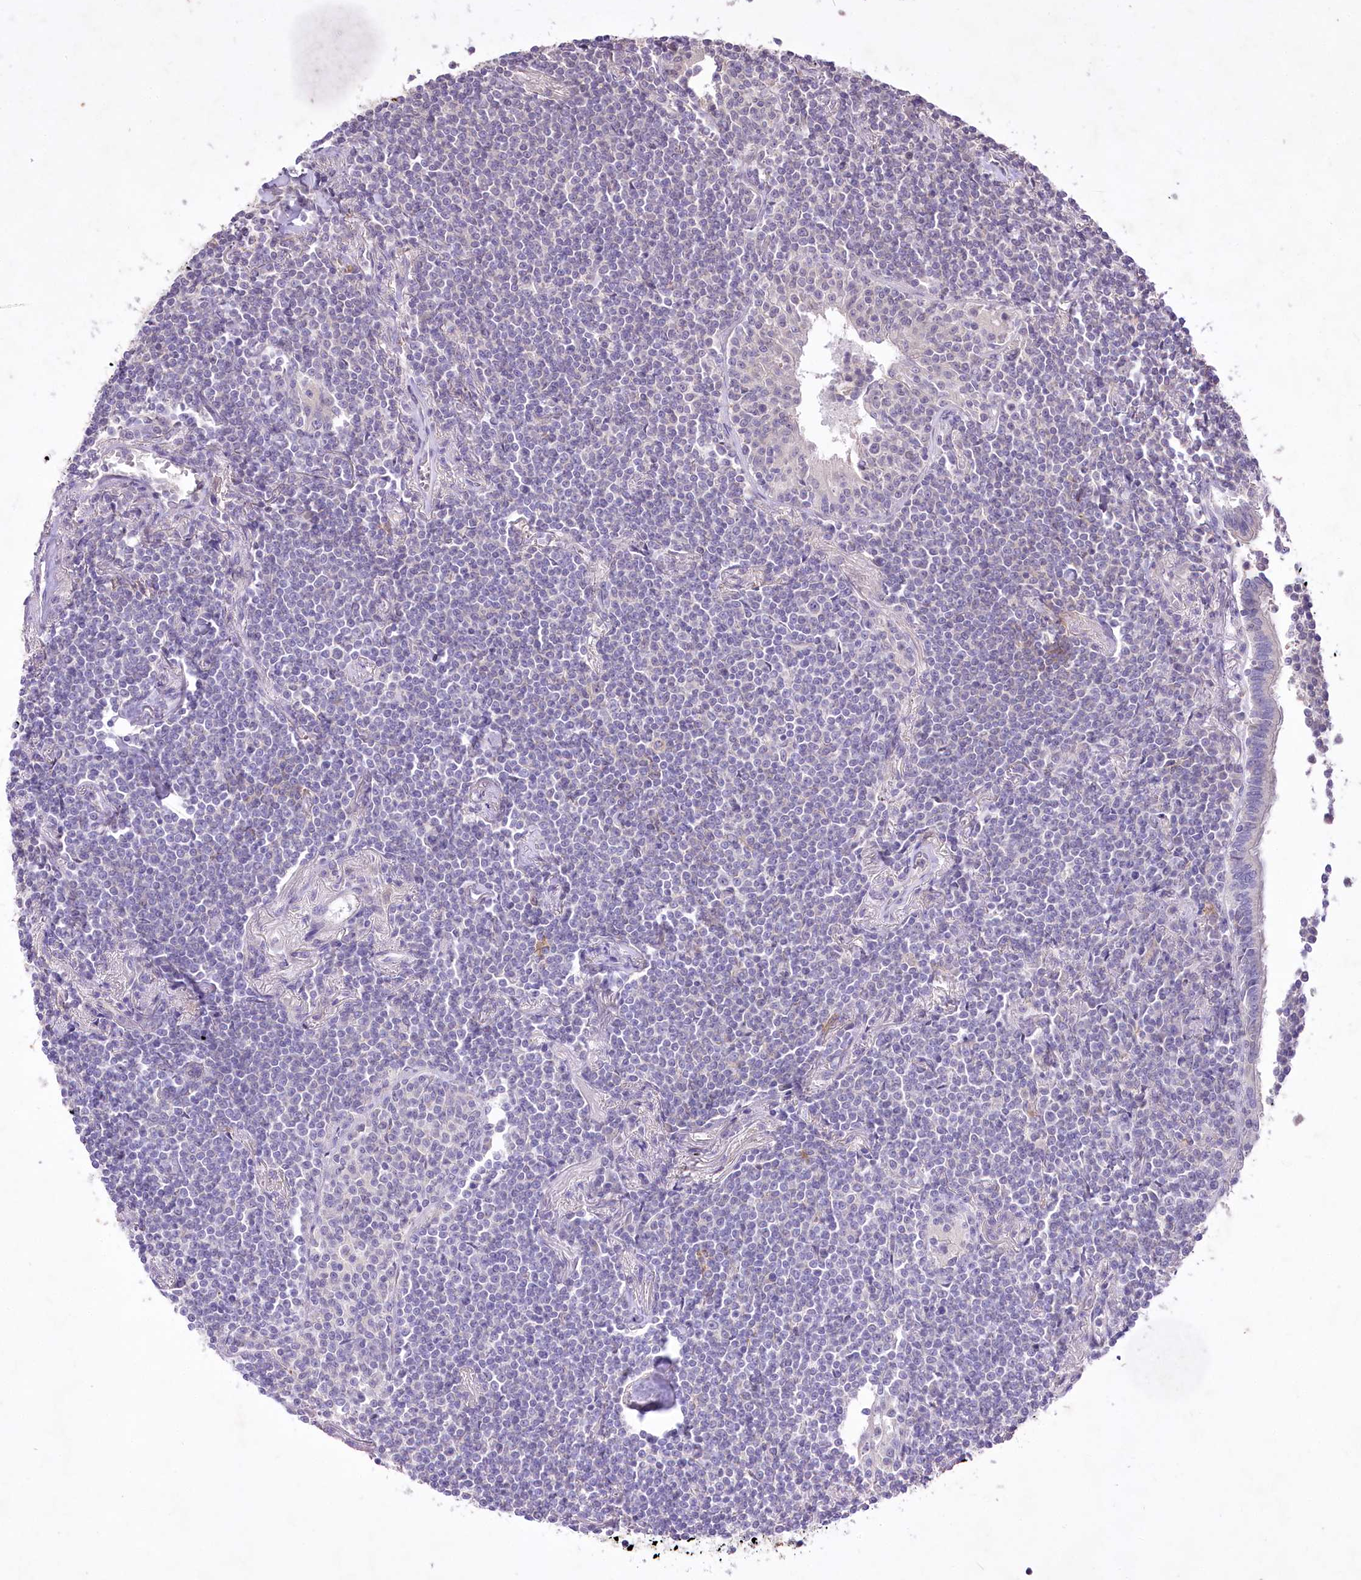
{"staining": {"intensity": "negative", "quantity": "none", "location": "none"}, "tissue": "lymphoma", "cell_type": "Tumor cells", "image_type": "cancer", "snomed": [{"axis": "morphology", "description": "Malignant lymphoma, non-Hodgkin's type, Low grade"}, {"axis": "topography", "description": "Lung"}], "caption": "This micrograph is of malignant lymphoma, non-Hodgkin's type (low-grade) stained with IHC to label a protein in brown with the nuclei are counter-stained blue. There is no positivity in tumor cells.", "gene": "ENPP1", "patient": {"sex": "female", "age": 71}}